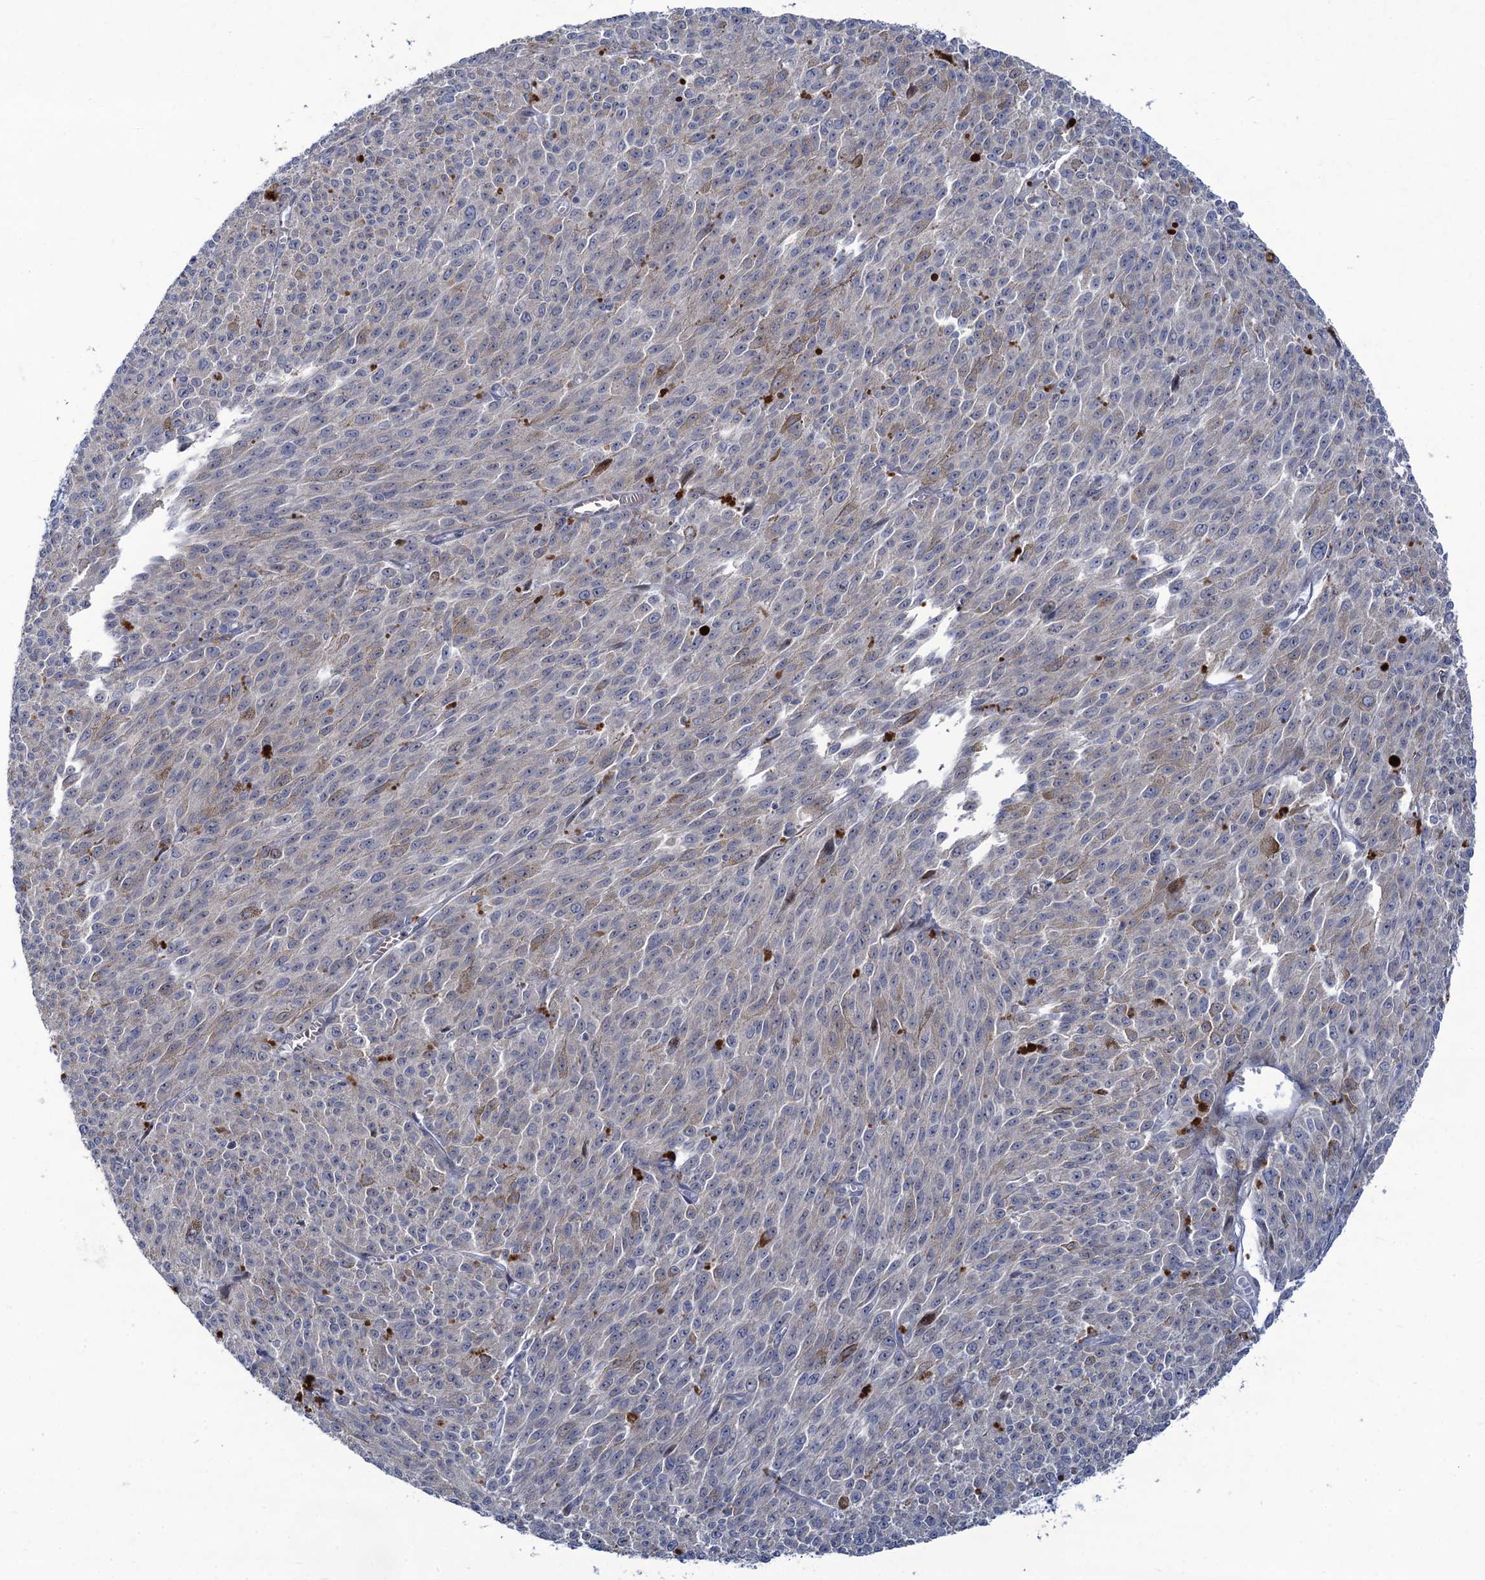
{"staining": {"intensity": "negative", "quantity": "none", "location": "none"}, "tissue": "melanoma", "cell_type": "Tumor cells", "image_type": "cancer", "snomed": [{"axis": "morphology", "description": "Malignant melanoma, NOS"}, {"axis": "topography", "description": "Skin"}], "caption": "The IHC image has no significant expression in tumor cells of malignant melanoma tissue.", "gene": "QPCTL", "patient": {"sex": "female", "age": 52}}